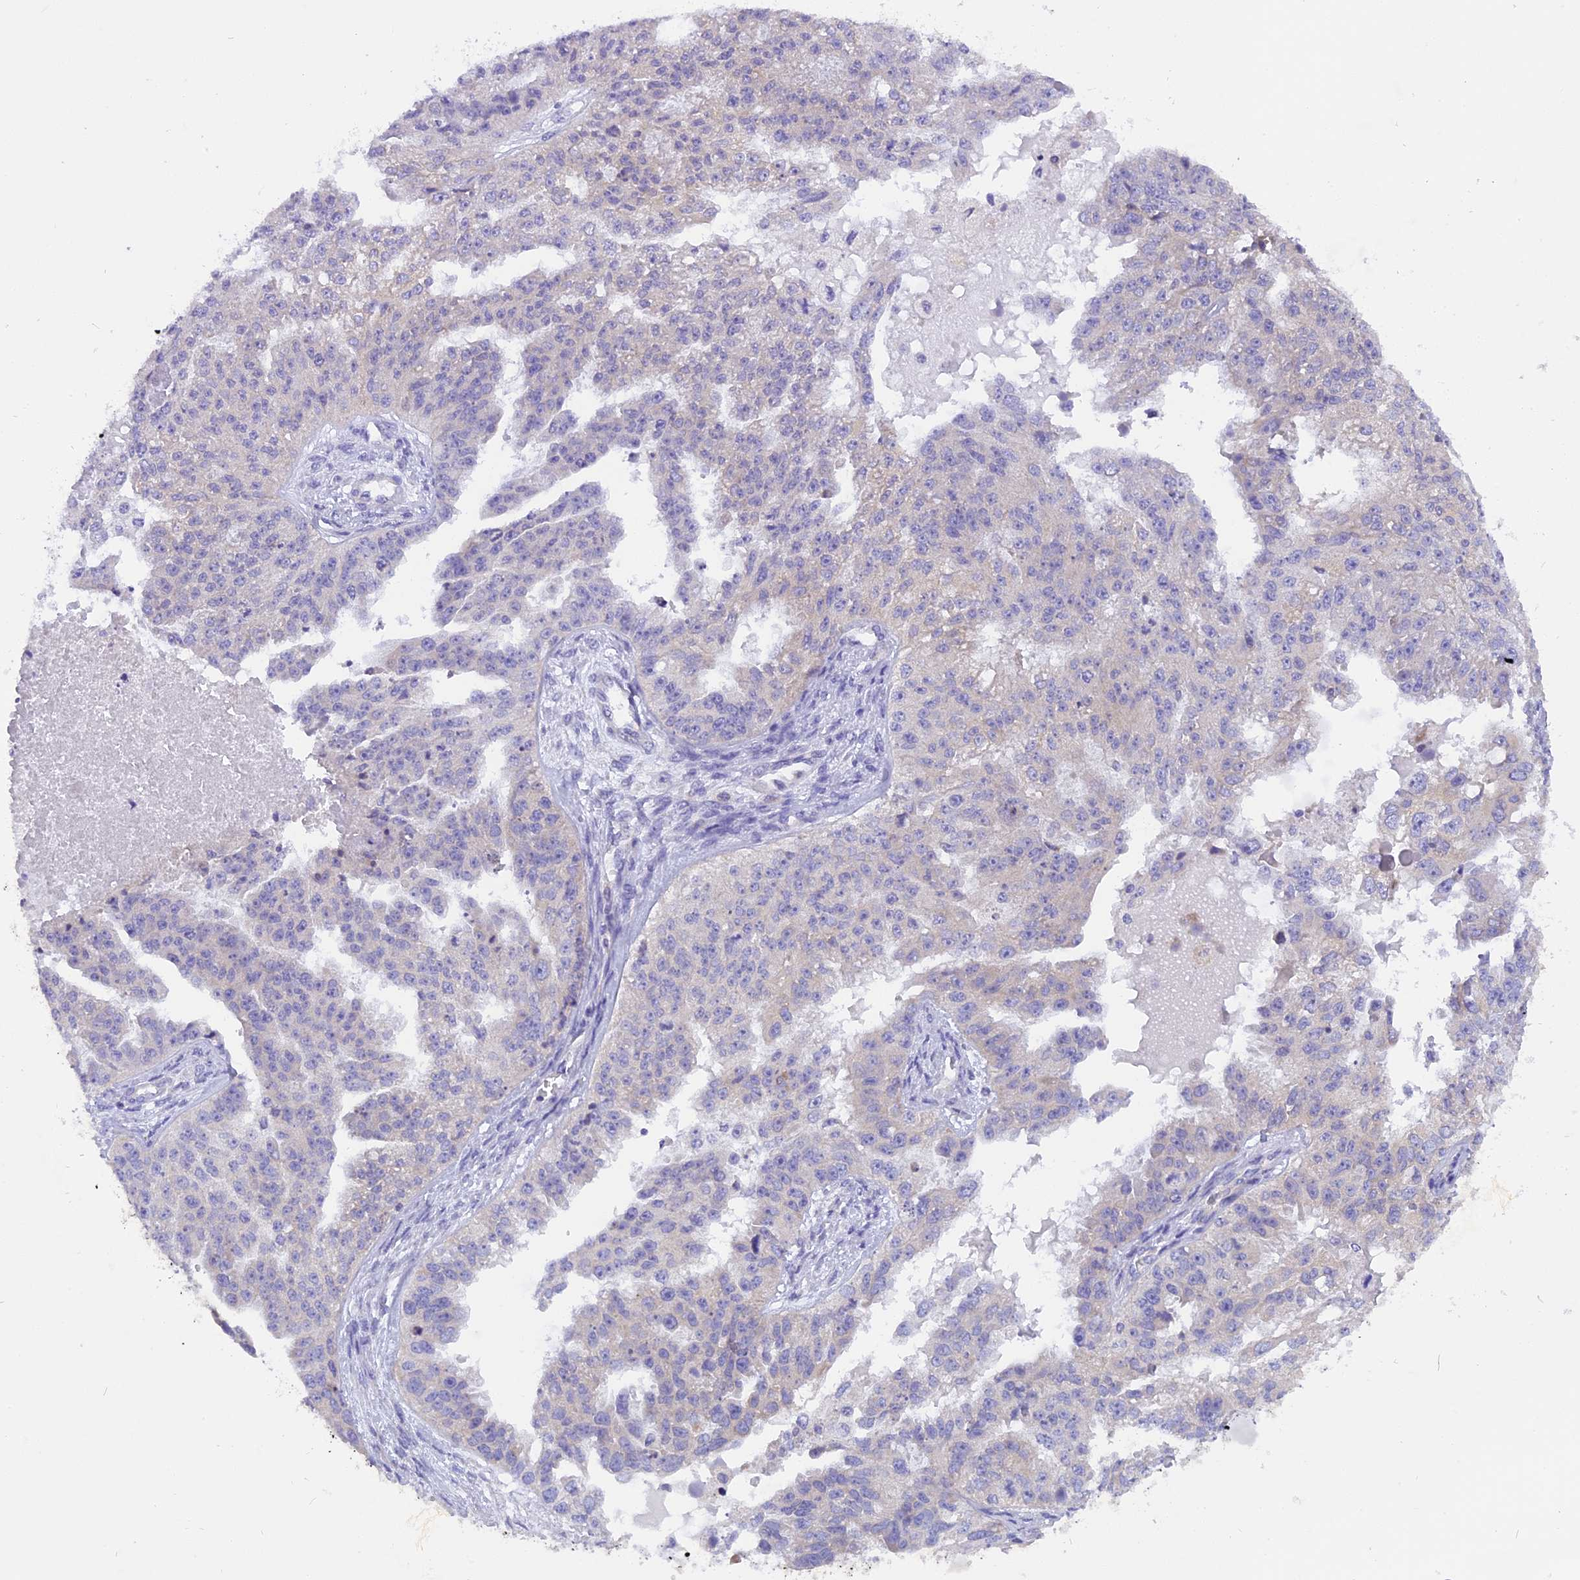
{"staining": {"intensity": "negative", "quantity": "none", "location": "none"}, "tissue": "ovarian cancer", "cell_type": "Tumor cells", "image_type": "cancer", "snomed": [{"axis": "morphology", "description": "Cystadenocarcinoma, serous, NOS"}, {"axis": "topography", "description": "Ovary"}], "caption": "Immunohistochemistry (IHC) of human ovarian cancer shows no expression in tumor cells.", "gene": "TRIM3", "patient": {"sex": "female", "age": 58}}